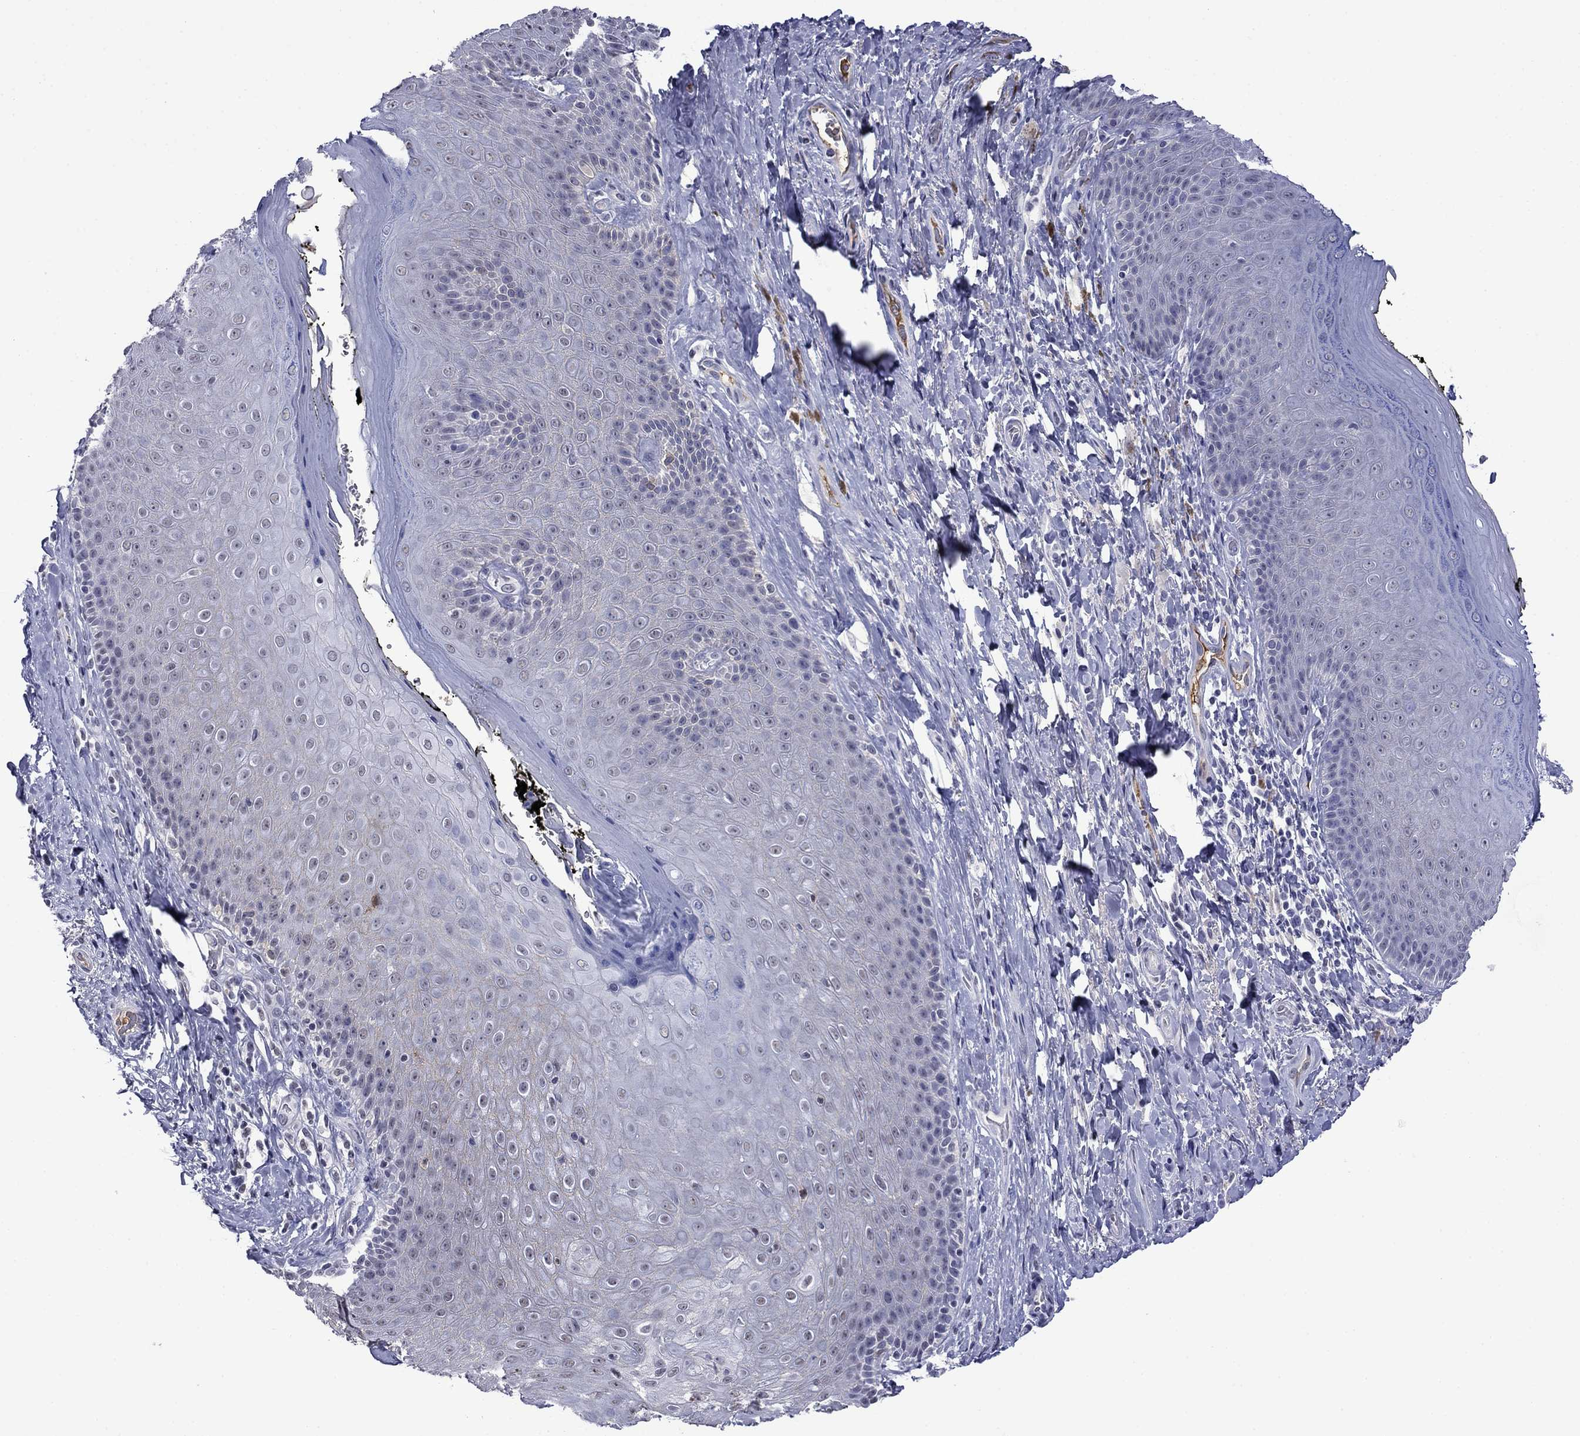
{"staining": {"intensity": "negative", "quantity": "none", "location": "none"}, "tissue": "skin", "cell_type": "Epidermal cells", "image_type": "normal", "snomed": [{"axis": "morphology", "description": "Normal tissue, NOS"}, {"axis": "topography", "description": "Skeletal muscle"}, {"axis": "topography", "description": "Anal"}, {"axis": "topography", "description": "Peripheral nerve tissue"}], "caption": "There is no significant expression in epidermal cells of skin.", "gene": "APOA2", "patient": {"sex": "male", "age": 53}}